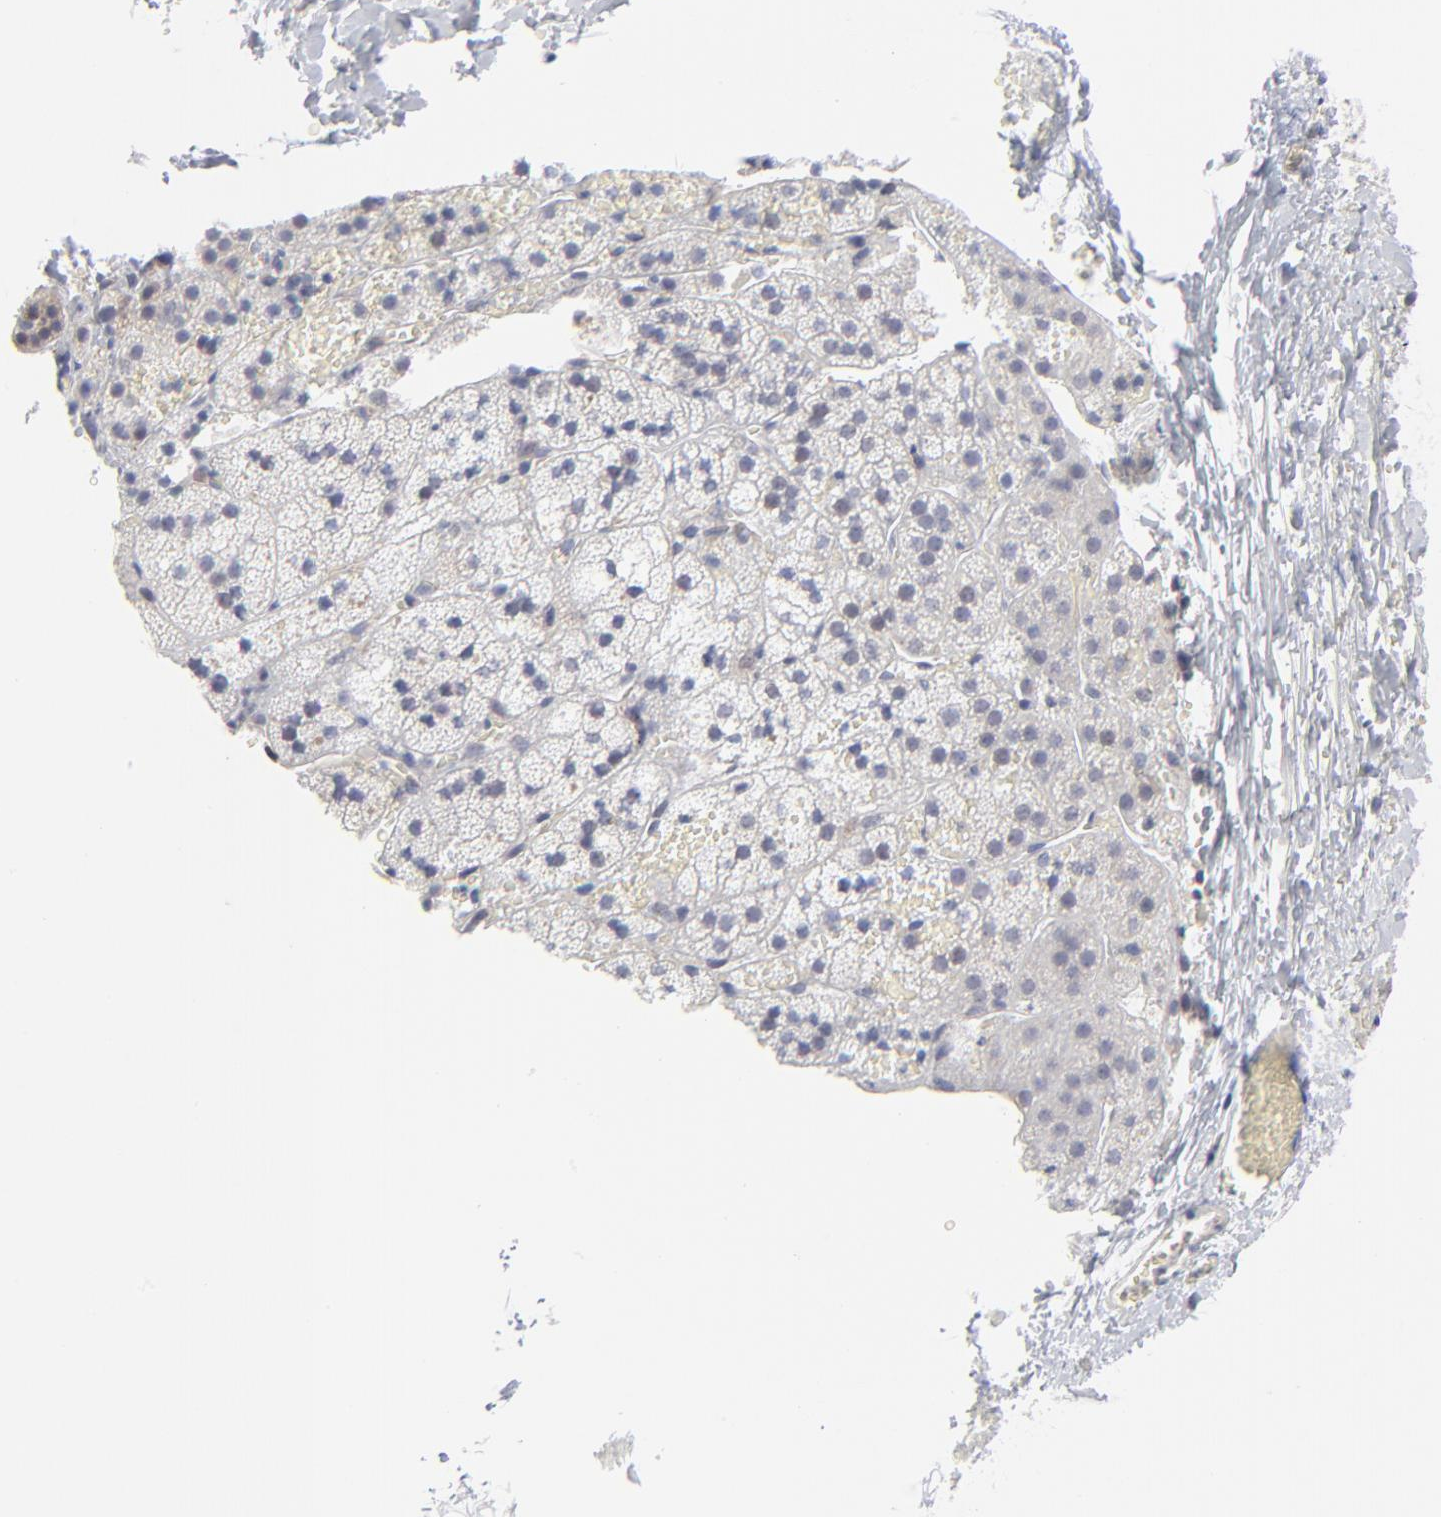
{"staining": {"intensity": "negative", "quantity": "none", "location": "none"}, "tissue": "adrenal gland", "cell_type": "Glandular cells", "image_type": "normal", "snomed": [{"axis": "morphology", "description": "Normal tissue, NOS"}, {"axis": "topography", "description": "Adrenal gland"}], "caption": "IHC image of benign human adrenal gland stained for a protein (brown), which shows no positivity in glandular cells.", "gene": "AURKA", "patient": {"sex": "female", "age": 44}}